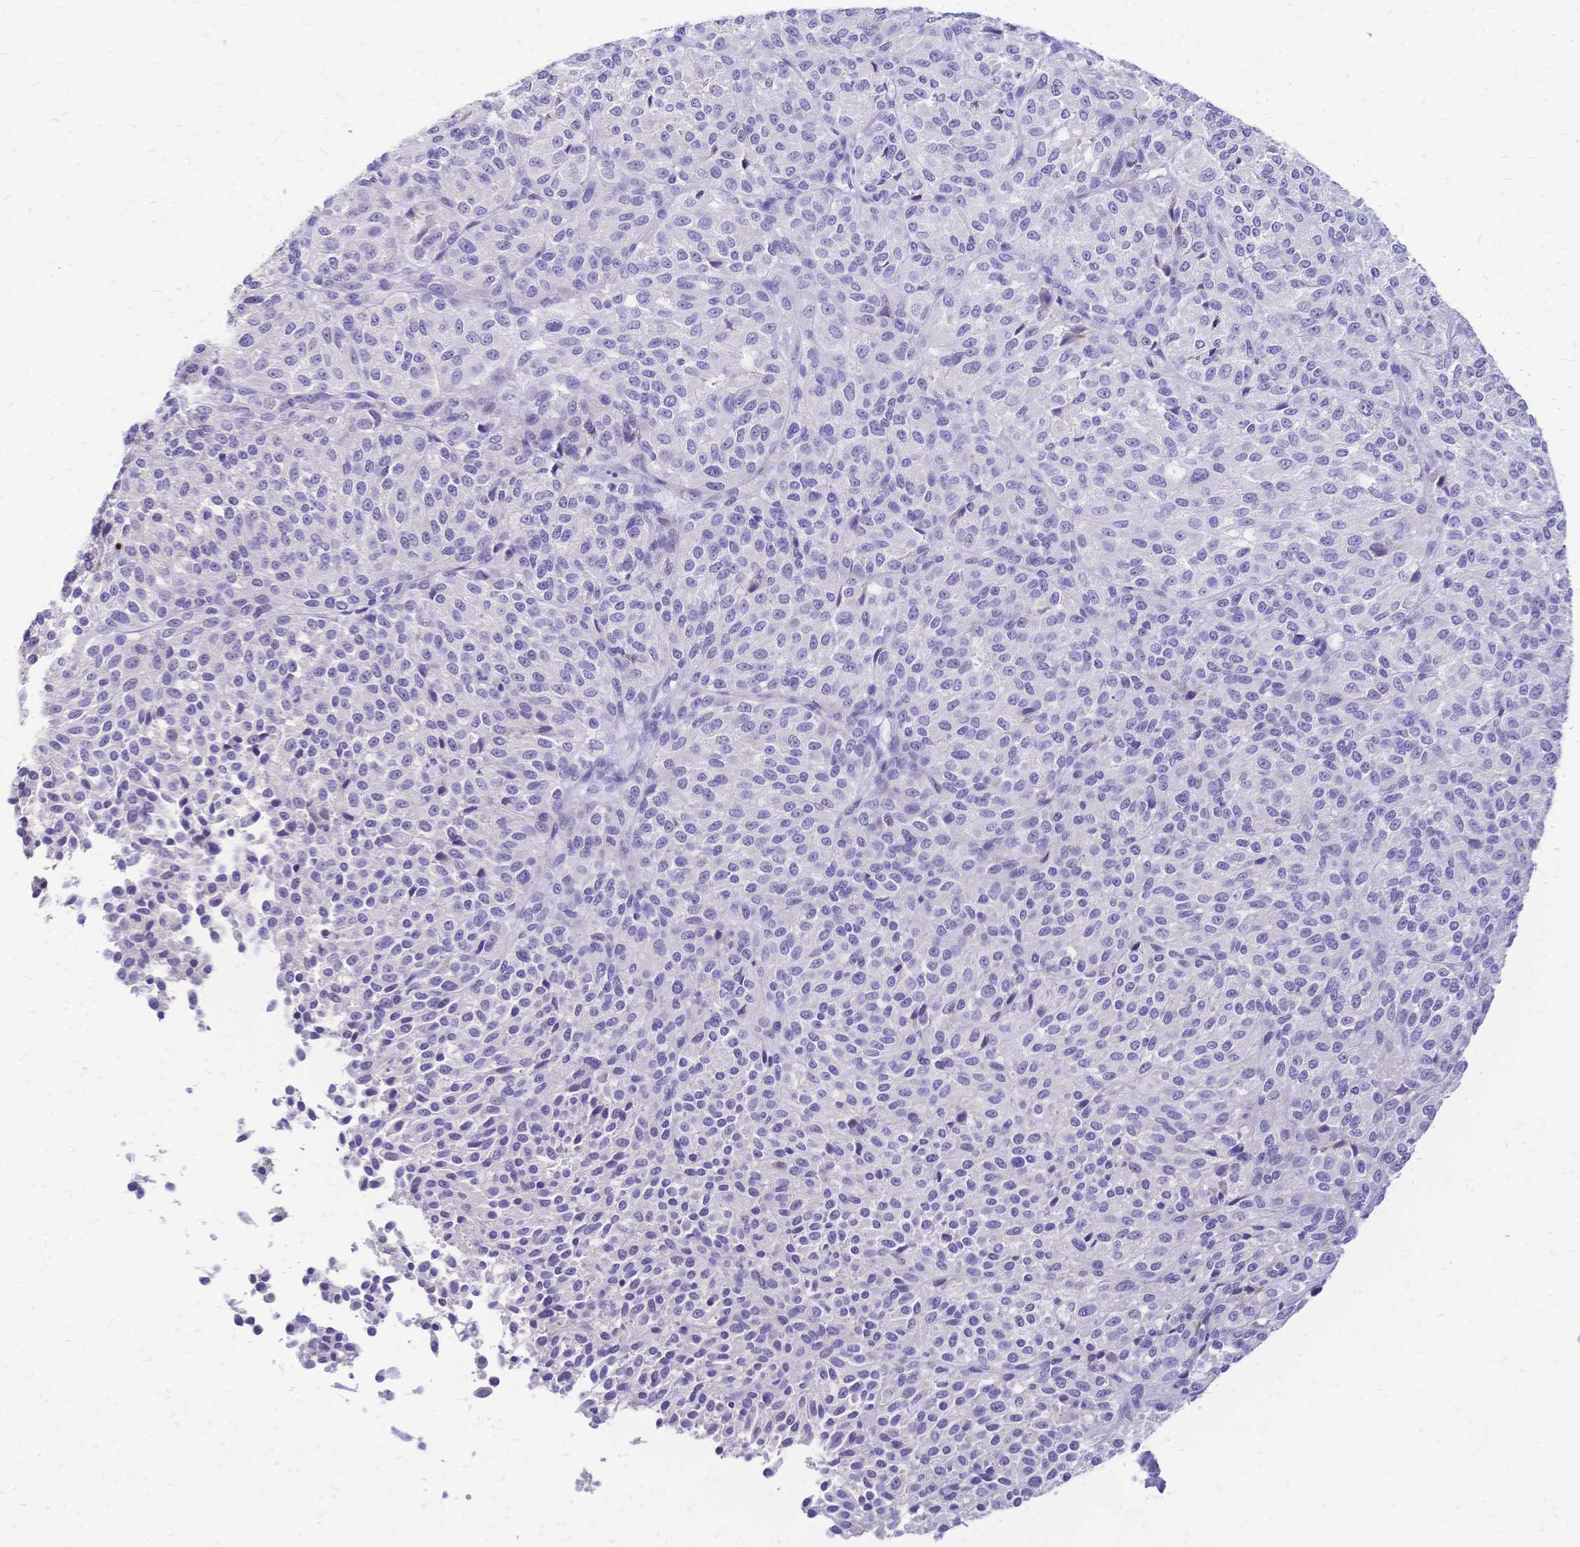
{"staining": {"intensity": "negative", "quantity": "none", "location": "none"}, "tissue": "melanoma", "cell_type": "Tumor cells", "image_type": "cancer", "snomed": [{"axis": "morphology", "description": "Malignant melanoma, Metastatic site"}, {"axis": "topography", "description": "Brain"}], "caption": "DAB (3,3'-diaminobenzidine) immunohistochemical staining of human malignant melanoma (metastatic site) displays no significant positivity in tumor cells. (Brightfield microscopy of DAB IHC at high magnification).", "gene": "GRB7", "patient": {"sex": "female", "age": 56}}